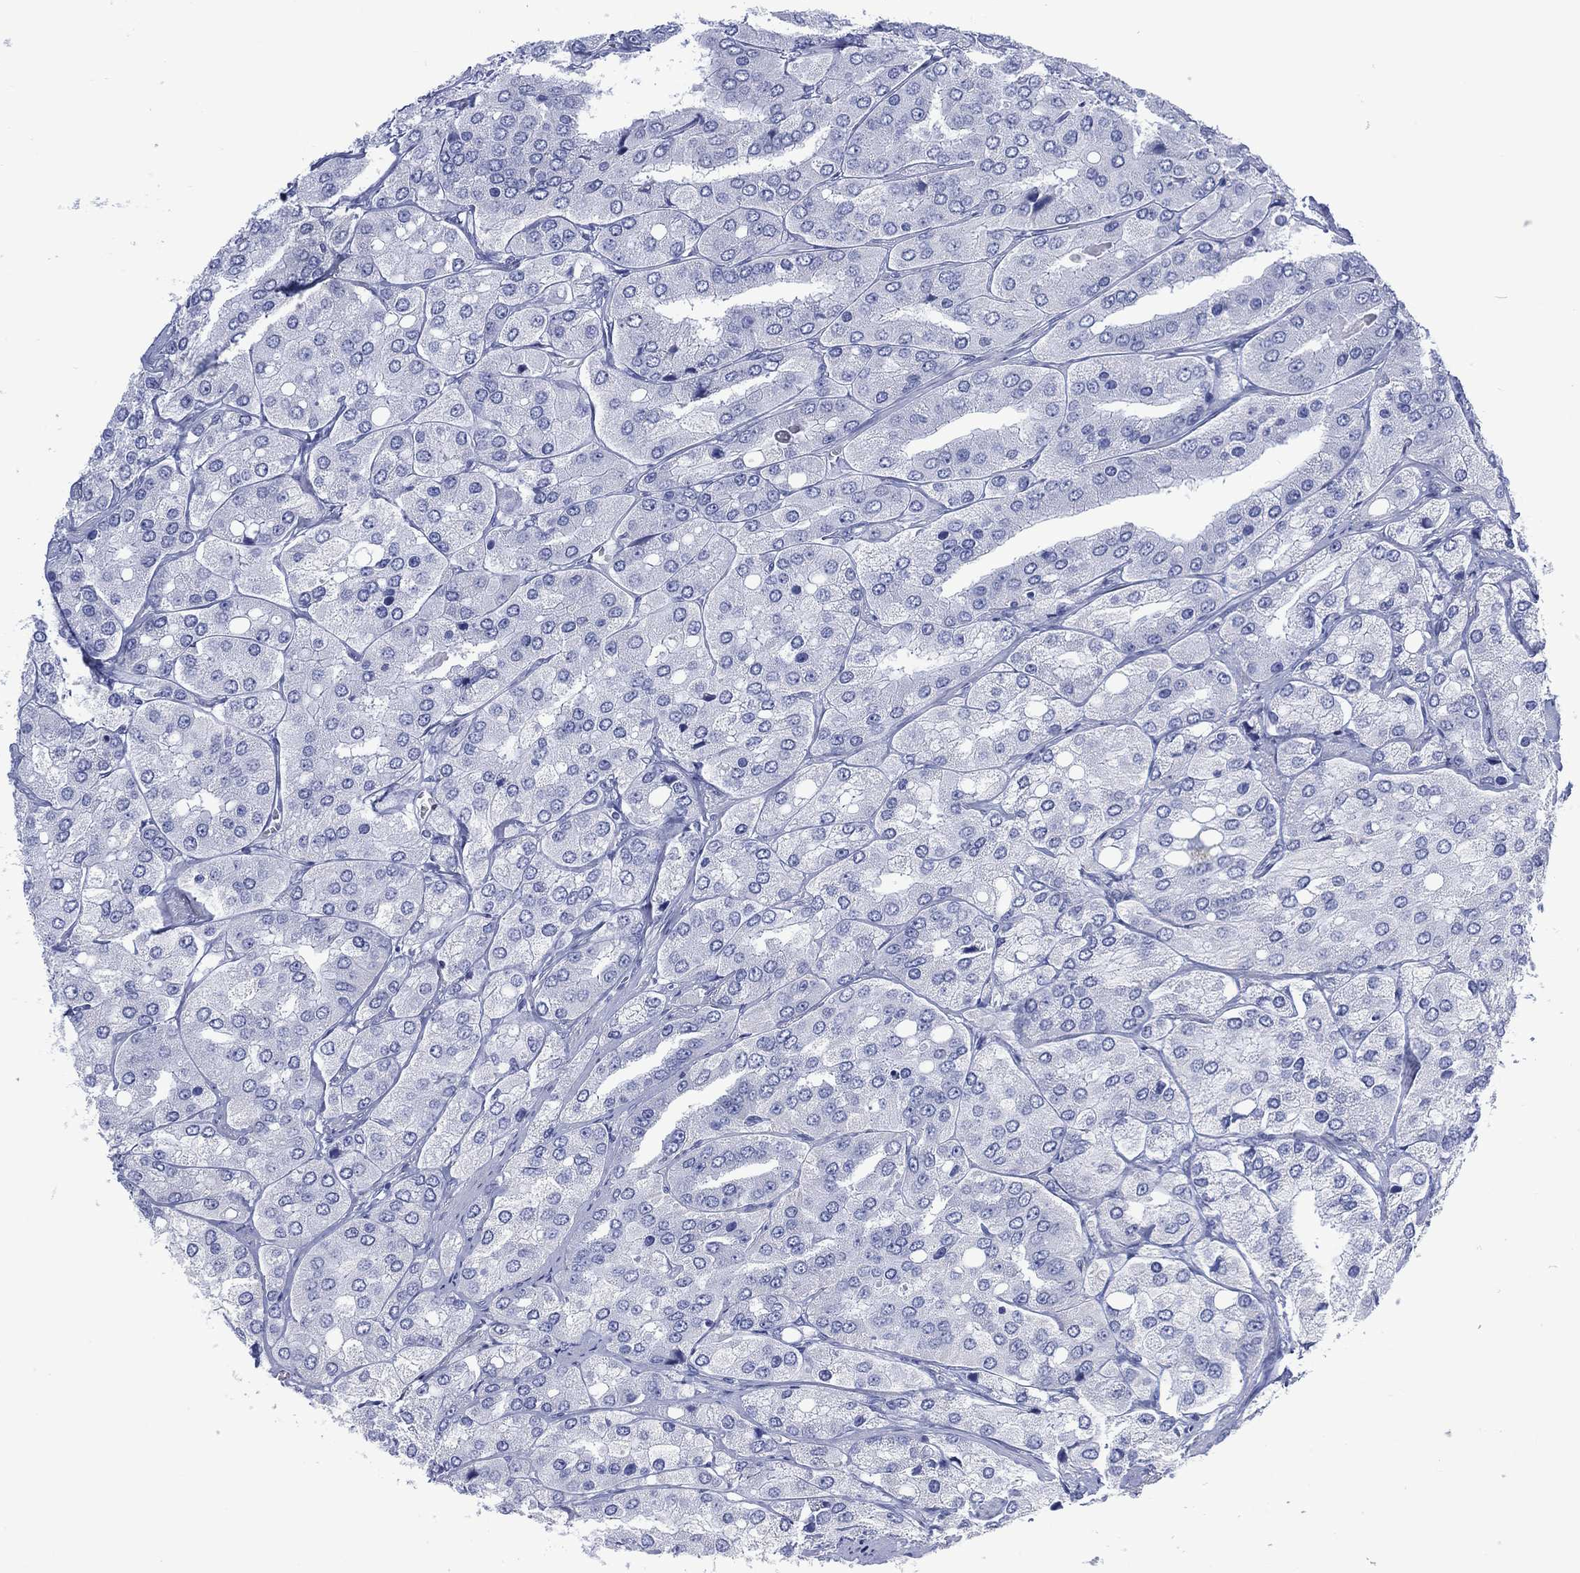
{"staining": {"intensity": "negative", "quantity": "none", "location": "none"}, "tissue": "prostate cancer", "cell_type": "Tumor cells", "image_type": "cancer", "snomed": [{"axis": "morphology", "description": "Adenocarcinoma, Low grade"}, {"axis": "topography", "description": "Prostate"}], "caption": "Immunohistochemical staining of prostate cancer (adenocarcinoma (low-grade)) displays no significant staining in tumor cells. The staining is performed using DAB brown chromogen with nuclei counter-stained in using hematoxylin.", "gene": "DDI1", "patient": {"sex": "male", "age": 69}}